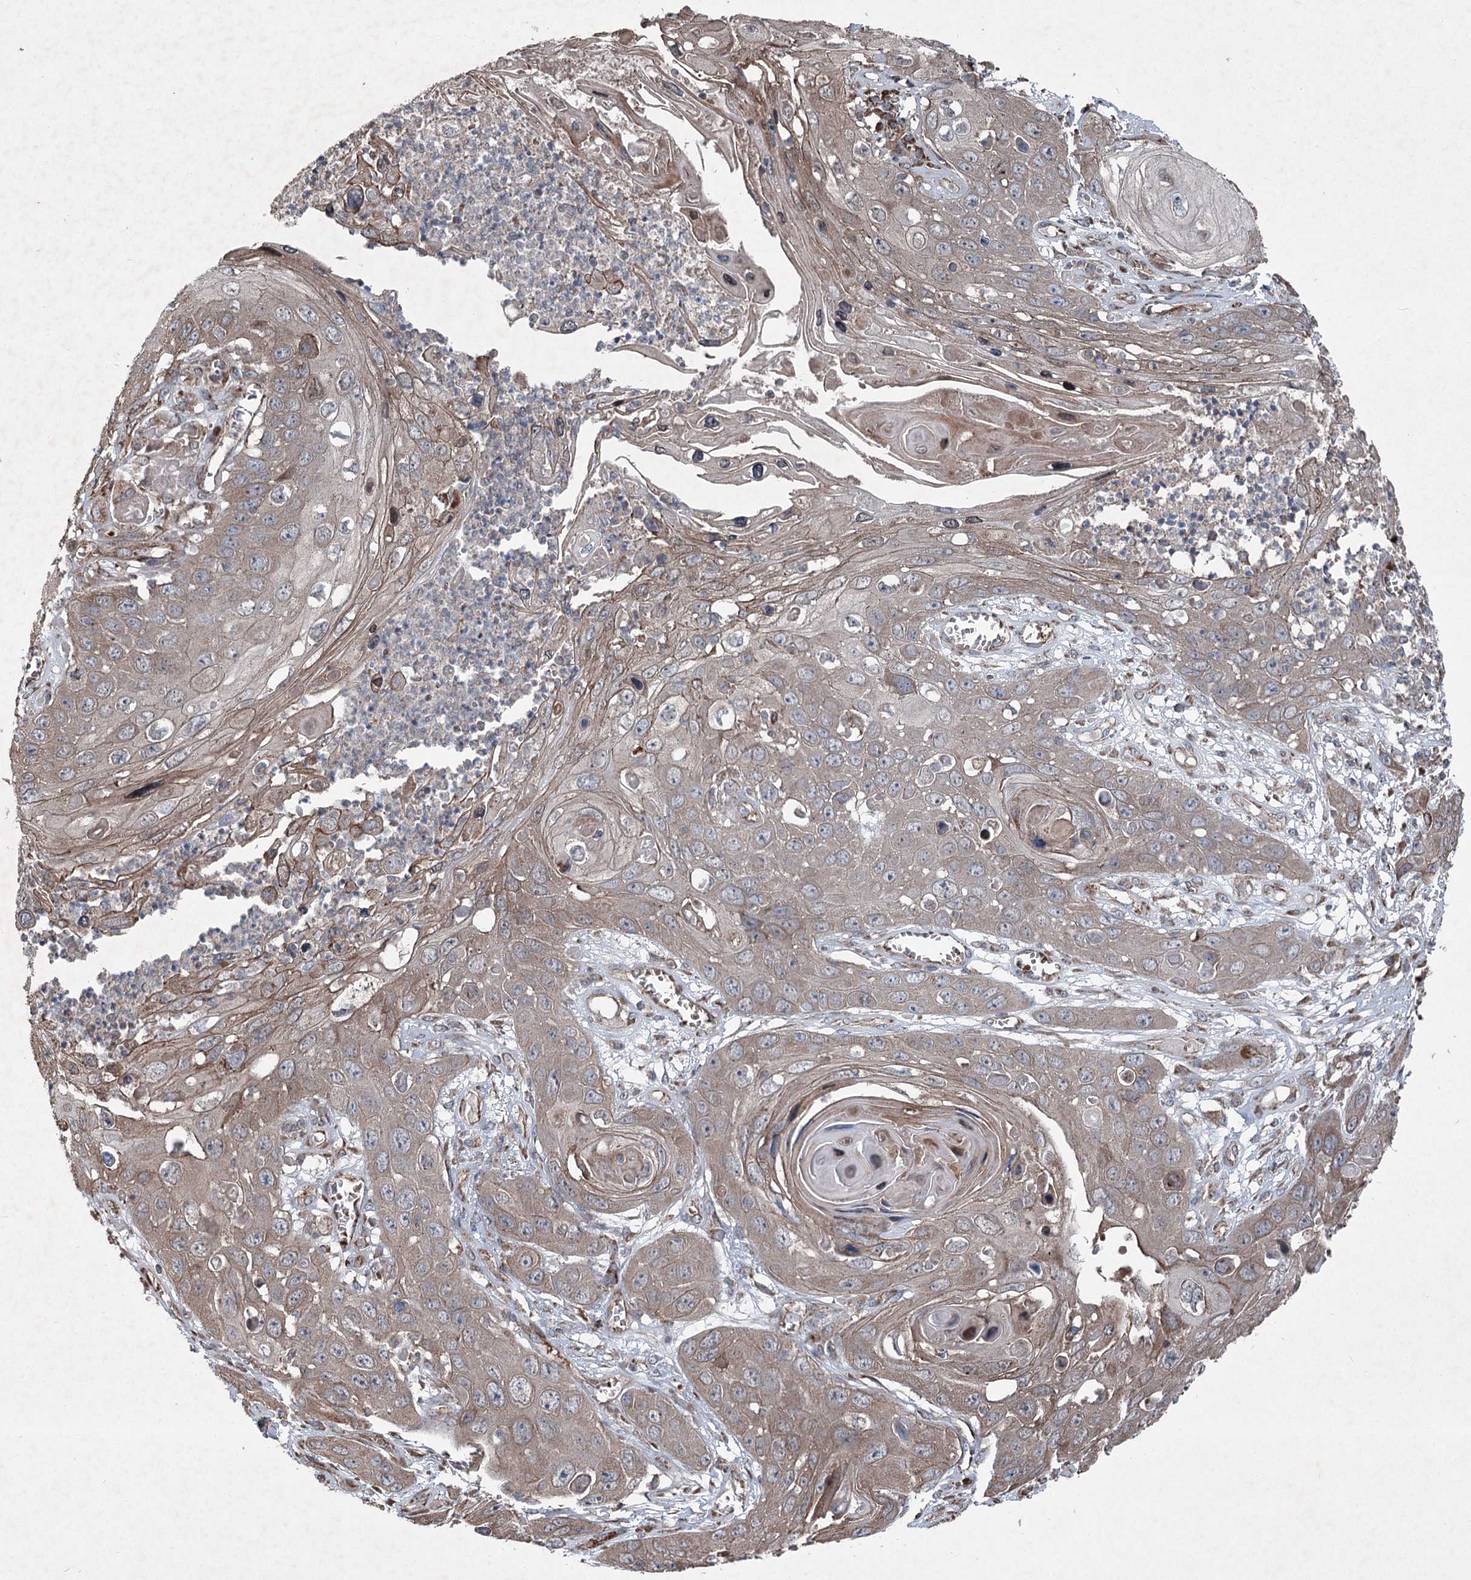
{"staining": {"intensity": "weak", "quantity": ">75%", "location": "cytoplasmic/membranous"}, "tissue": "skin cancer", "cell_type": "Tumor cells", "image_type": "cancer", "snomed": [{"axis": "morphology", "description": "Squamous cell carcinoma, NOS"}, {"axis": "topography", "description": "Skin"}], "caption": "Skin cancer stained with a protein marker exhibits weak staining in tumor cells.", "gene": "SERINC5", "patient": {"sex": "male", "age": 55}}